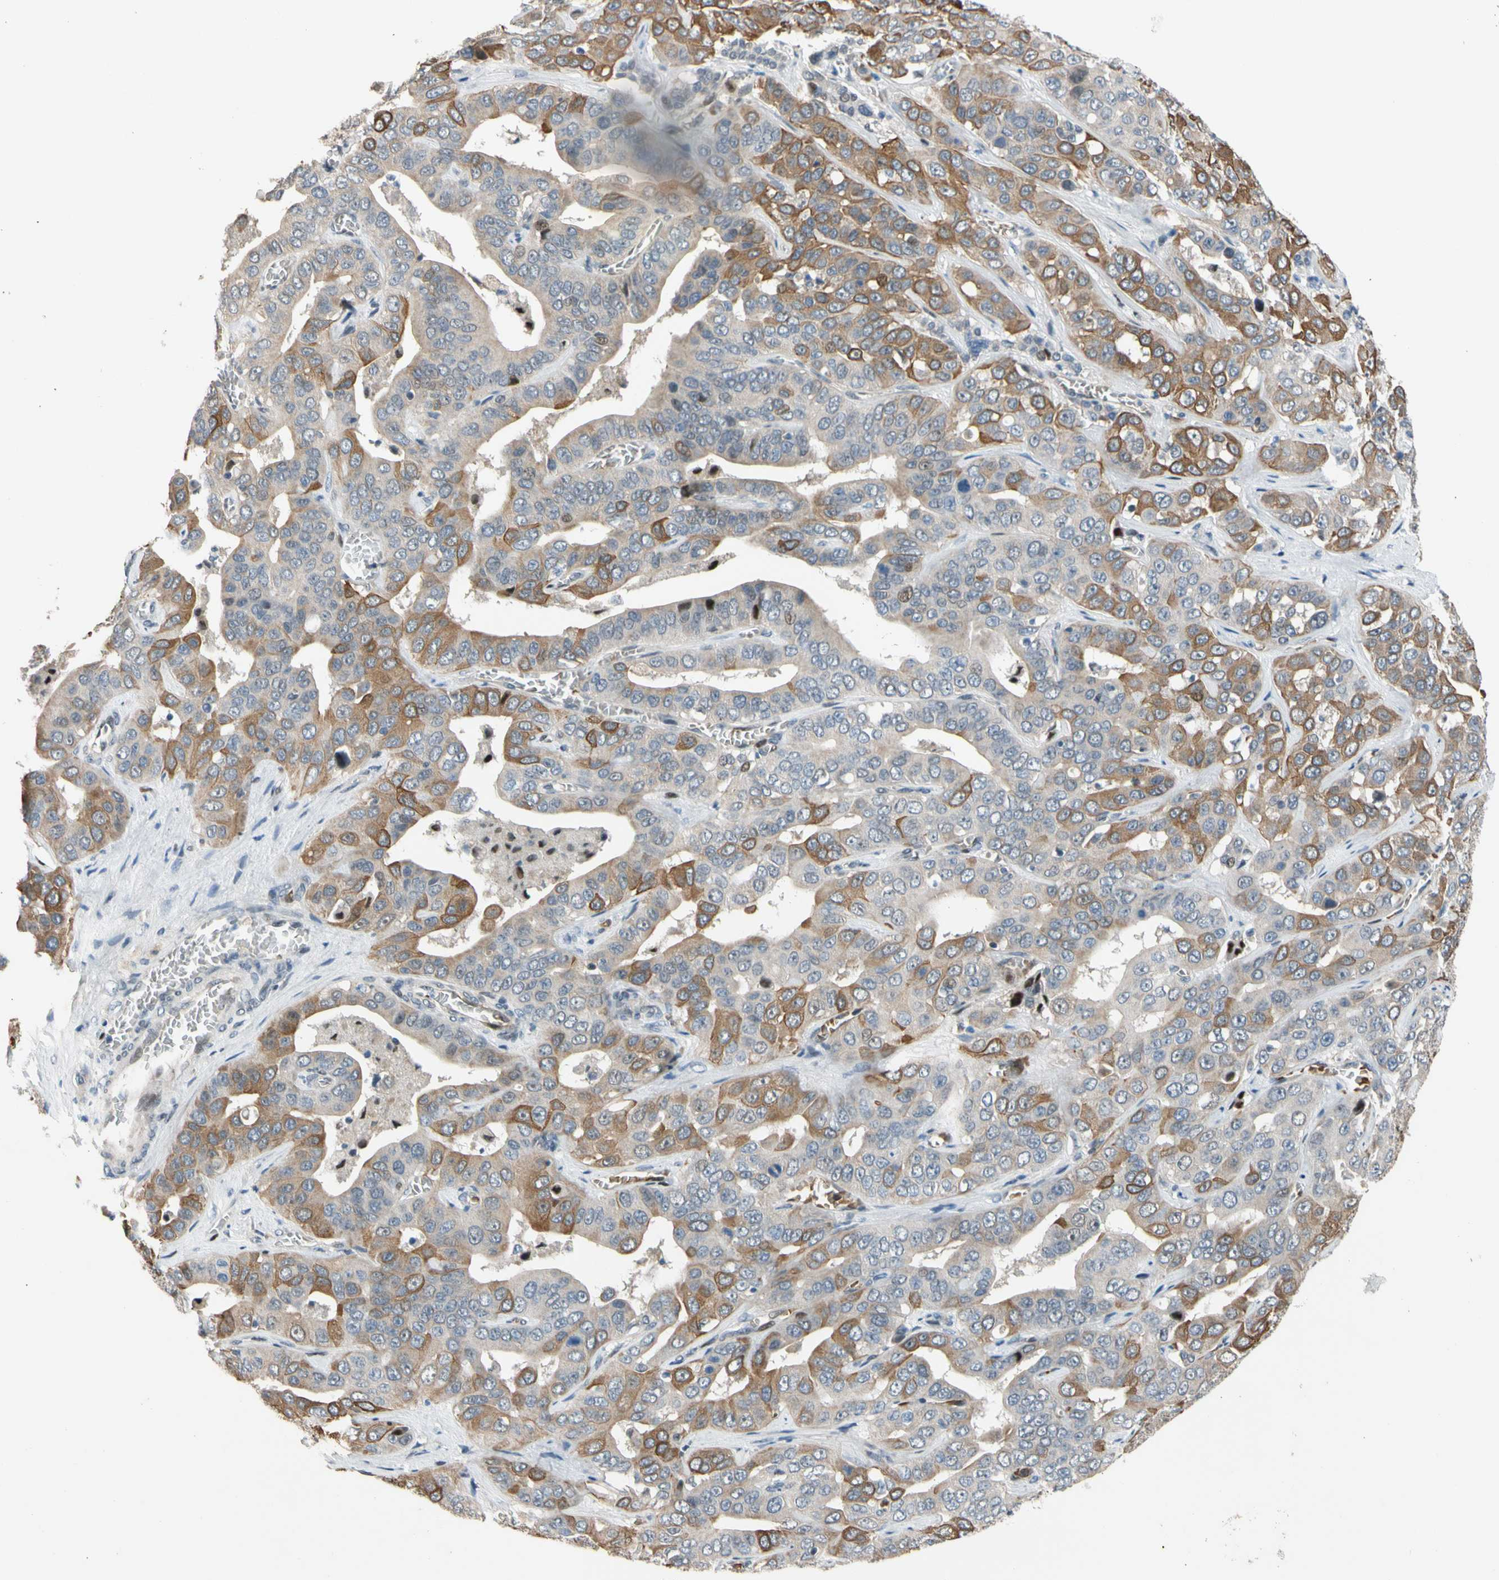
{"staining": {"intensity": "moderate", "quantity": "25%-75%", "location": "cytoplasmic/membranous"}, "tissue": "liver cancer", "cell_type": "Tumor cells", "image_type": "cancer", "snomed": [{"axis": "morphology", "description": "Cholangiocarcinoma"}, {"axis": "topography", "description": "Liver"}], "caption": "Cholangiocarcinoma (liver) stained for a protein (brown) reveals moderate cytoplasmic/membranous positive expression in approximately 25%-75% of tumor cells.", "gene": "ZNF184", "patient": {"sex": "female", "age": 52}}